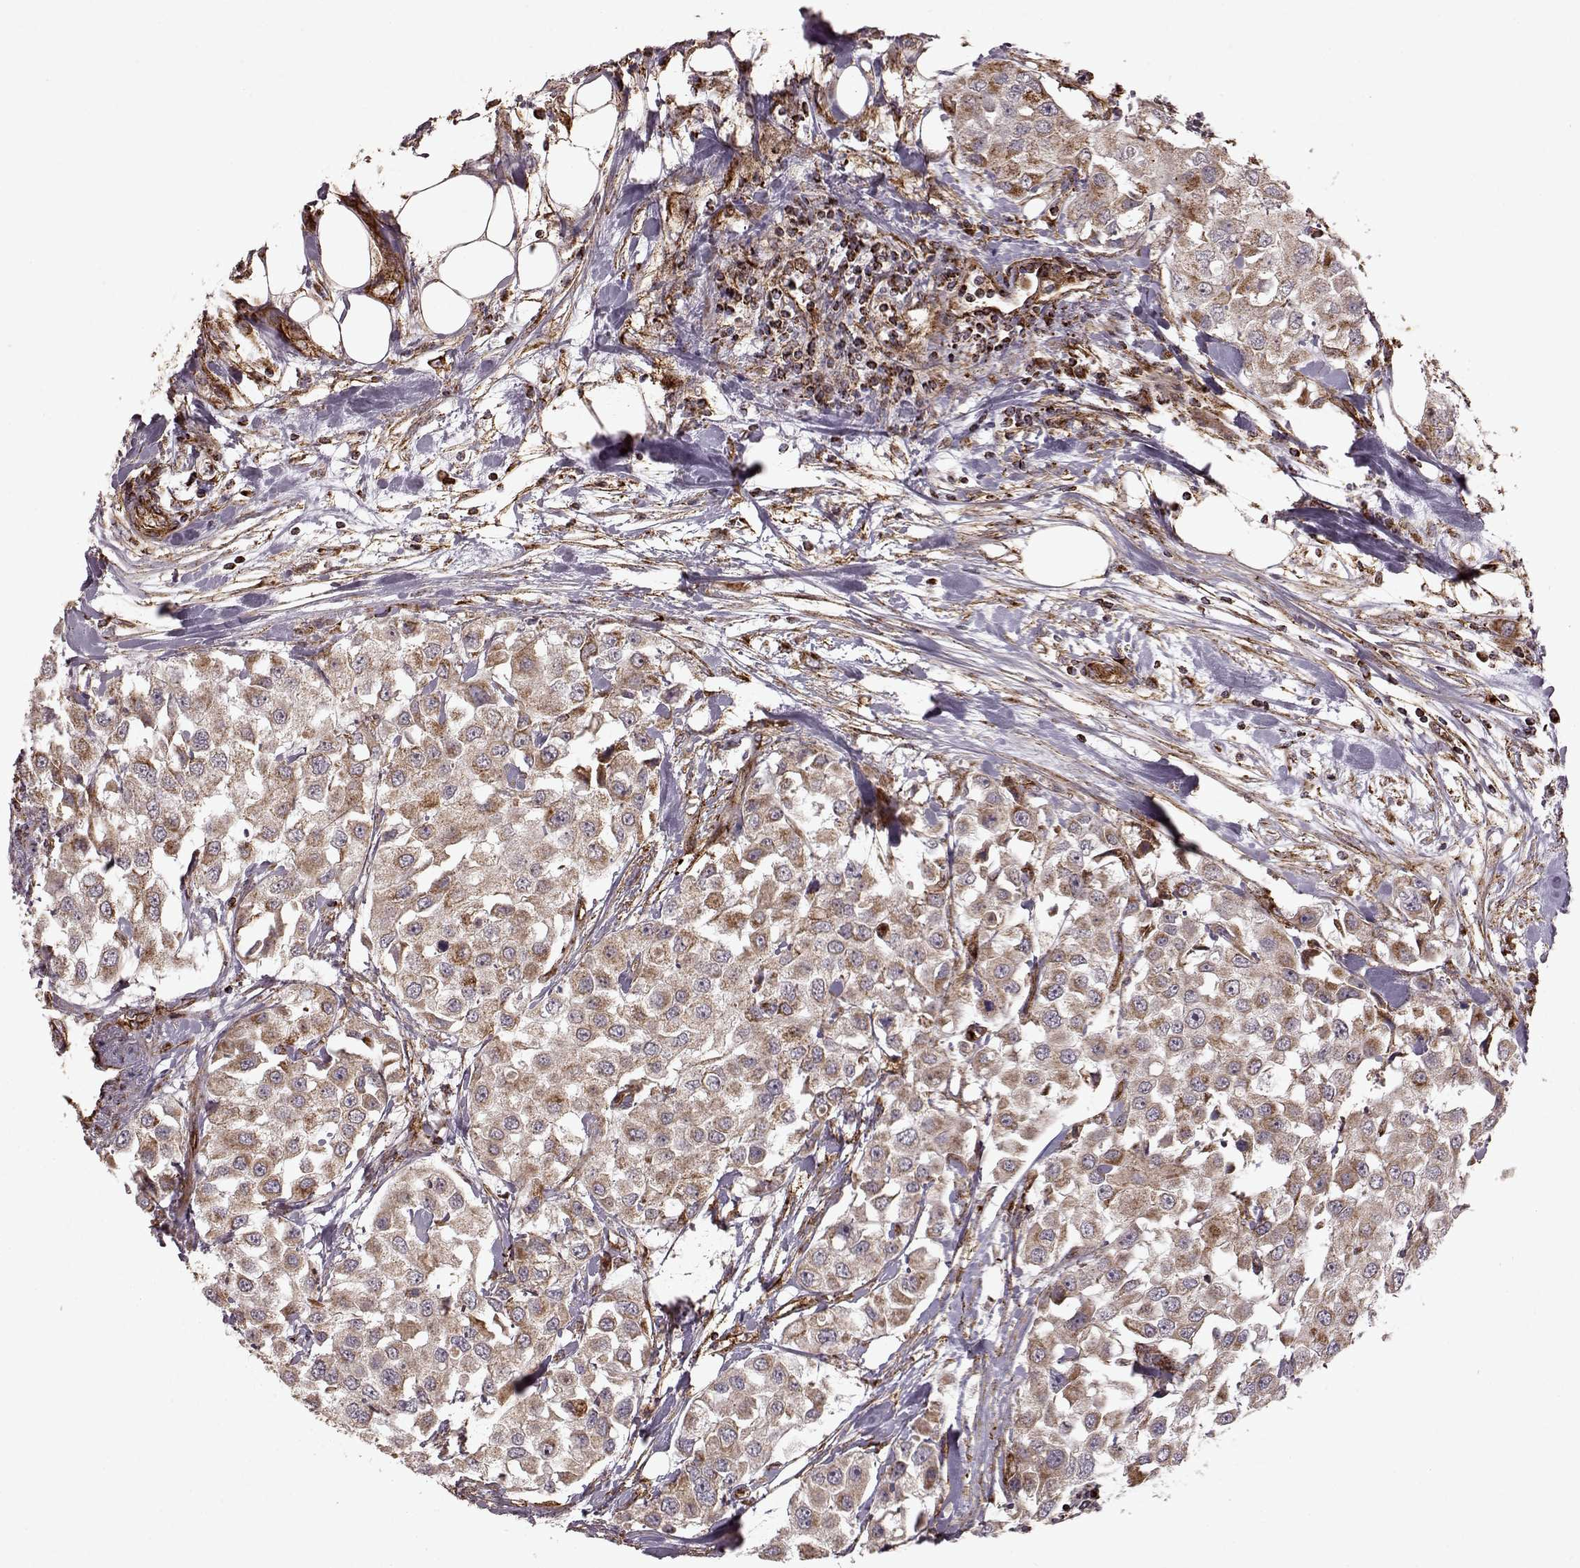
{"staining": {"intensity": "moderate", "quantity": "25%-75%", "location": "cytoplasmic/membranous"}, "tissue": "urothelial cancer", "cell_type": "Tumor cells", "image_type": "cancer", "snomed": [{"axis": "morphology", "description": "Urothelial carcinoma, High grade"}, {"axis": "topography", "description": "Urinary bladder"}], "caption": "A brown stain highlights moderate cytoplasmic/membranous staining of a protein in urothelial cancer tumor cells.", "gene": "FXN", "patient": {"sex": "female", "age": 64}}